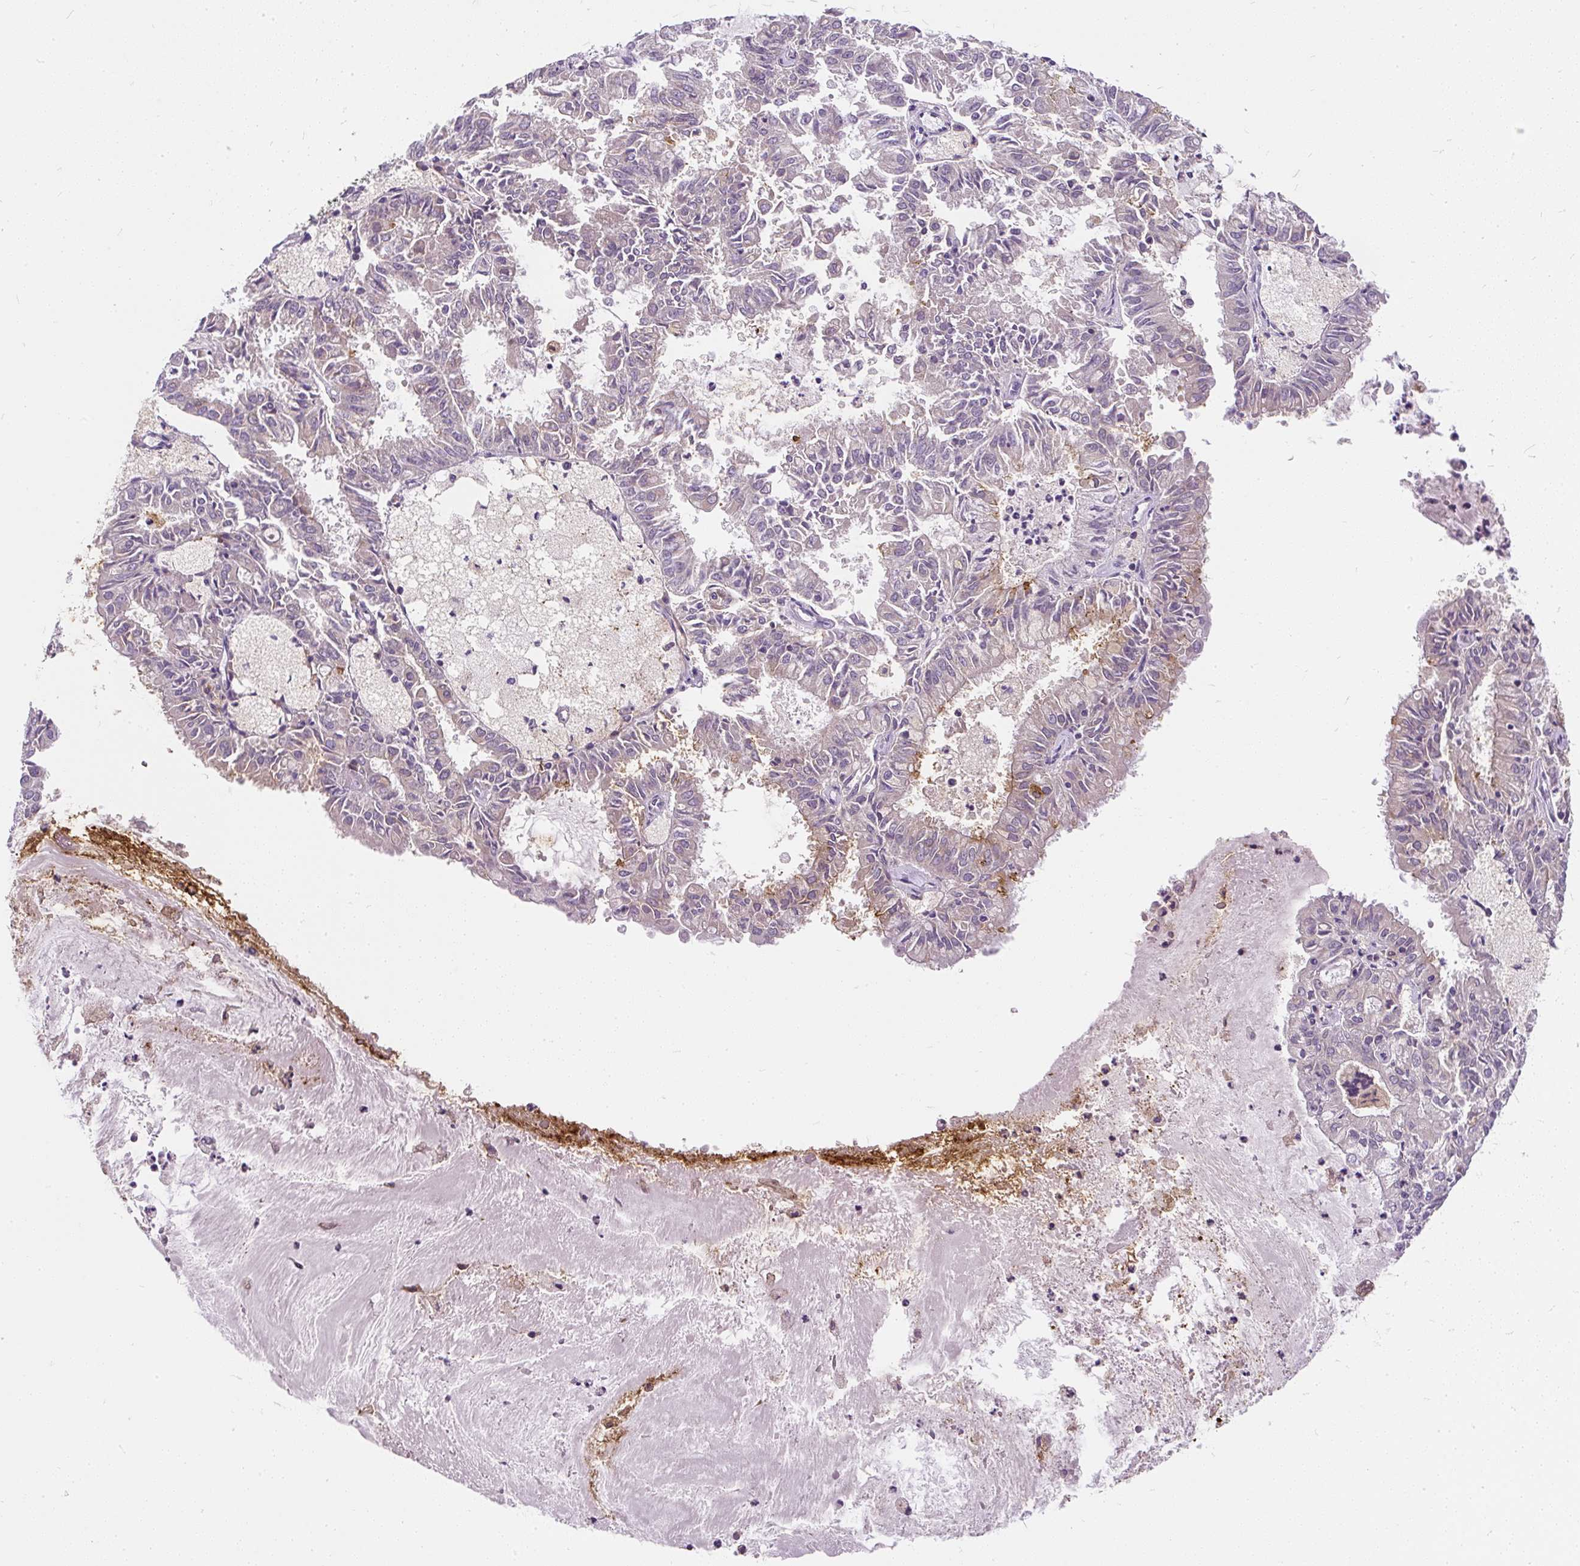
{"staining": {"intensity": "negative", "quantity": "none", "location": "none"}, "tissue": "endometrial cancer", "cell_type": "Tumor cells", "image_type": "cancer", "snomed": [{"axis": "morphology", "description": "Adenocarcinoma, NOS"}, {"axis": "topography", "description": "Endometrium"}], "caption": "High magnification brightfield microscopy of endometrial cancer (adenocarcinoma) stained with DAB (brown) and counterstained with hematoxylin (blue): tumor cells show no significant positivity. Brightfield microscopy of IHC stained with DAB (brown) and hematoxylin (blue), captured at high magnification.", "gene": "CYP20A1", "patient": {"sex": "female", "age": 57}}